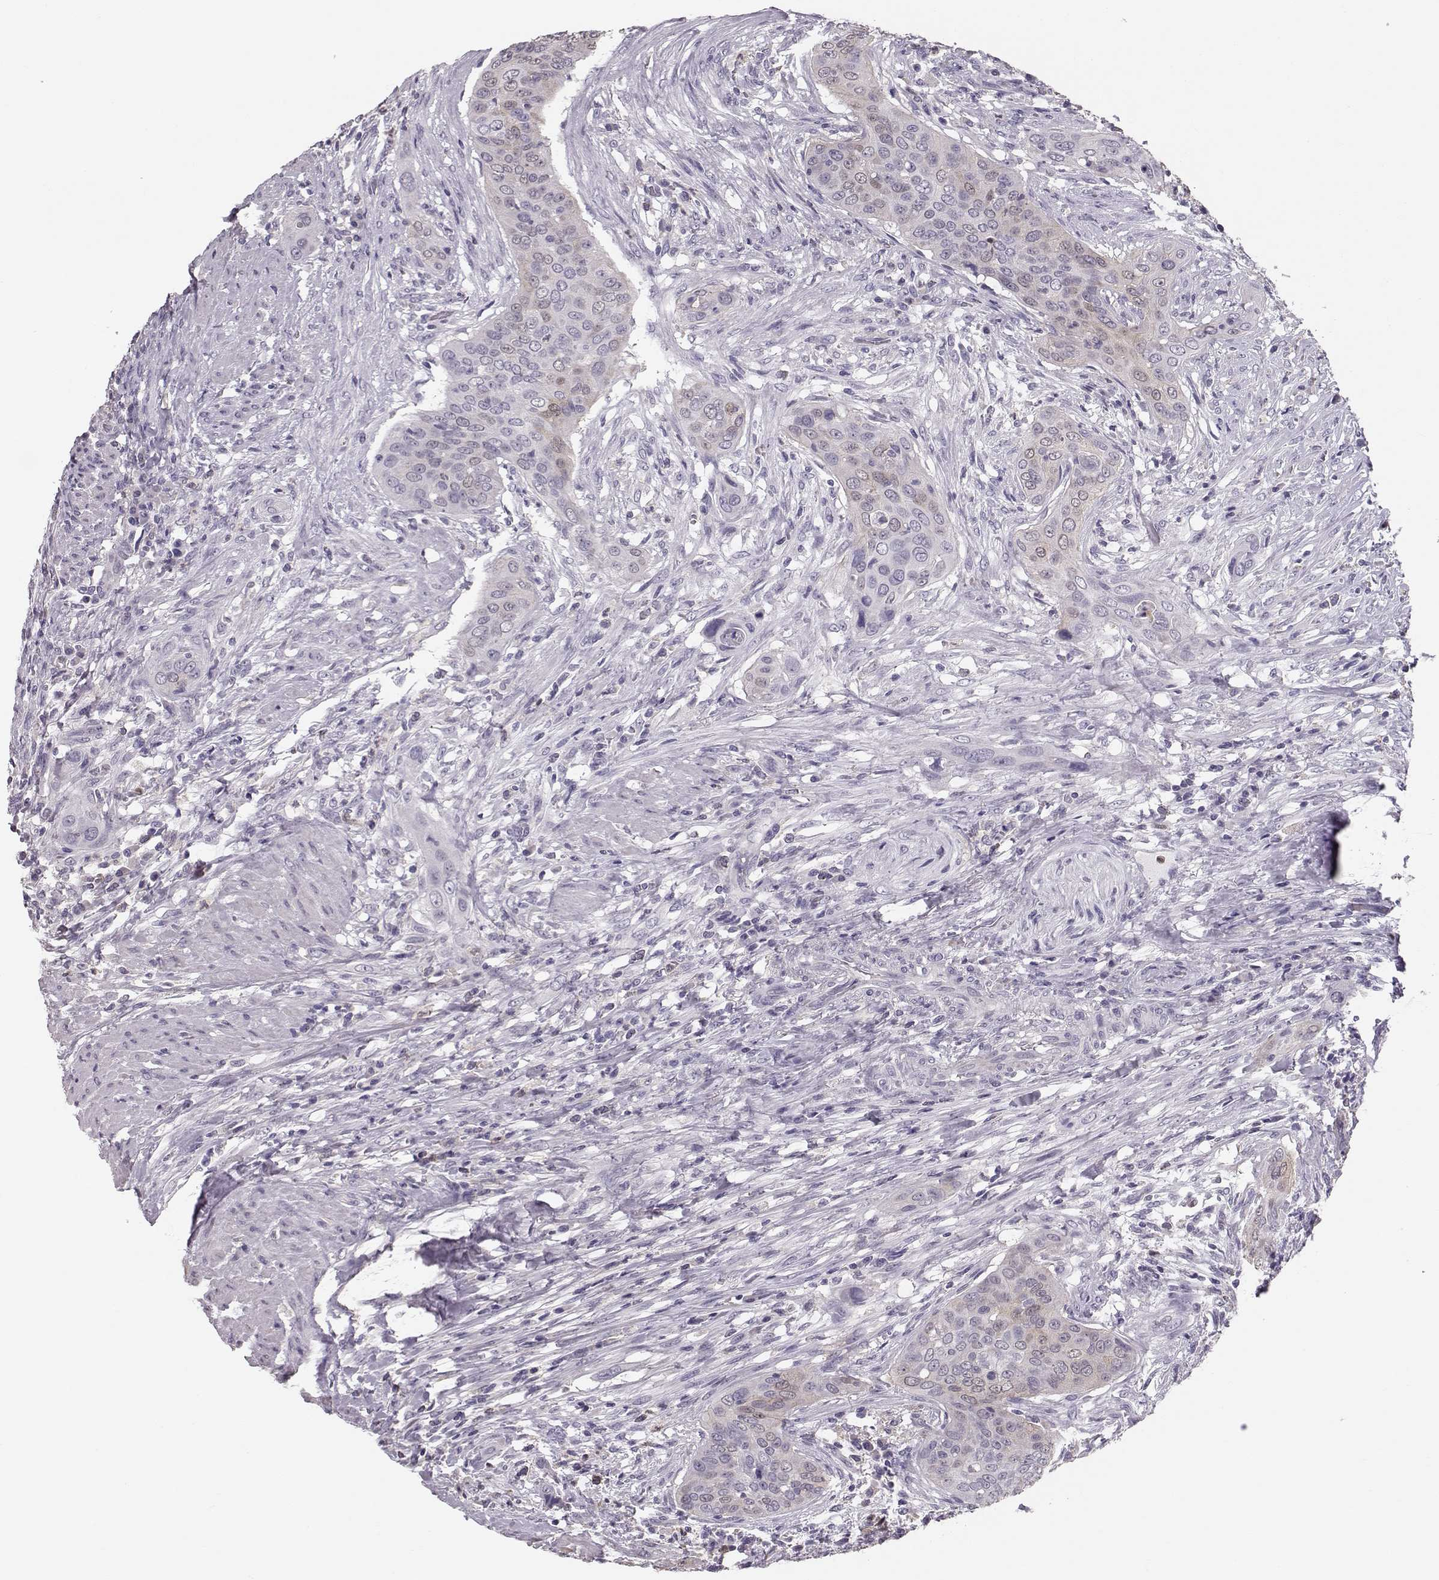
{"staining": {"intensity": "weak", "quantity": "<25%", "location": "cytoplasmic/membranous"}, "tissue": "urothelial cancer", "cell_type": "Tumor cells", "image_type": "cancer", "snomed": [{"axis": "morphology", "description": "Urothelial carcinoma, High grade"}, {"axis": "topography", "description": "Urinary bladder"}], "caption": "Human urothelial cancer stained for a protein using immunohistochemistry (IHC) shows no positivity in tumor cells.", "gene": "POU1F1", "patient": {"sex": "male", "age": 82}}